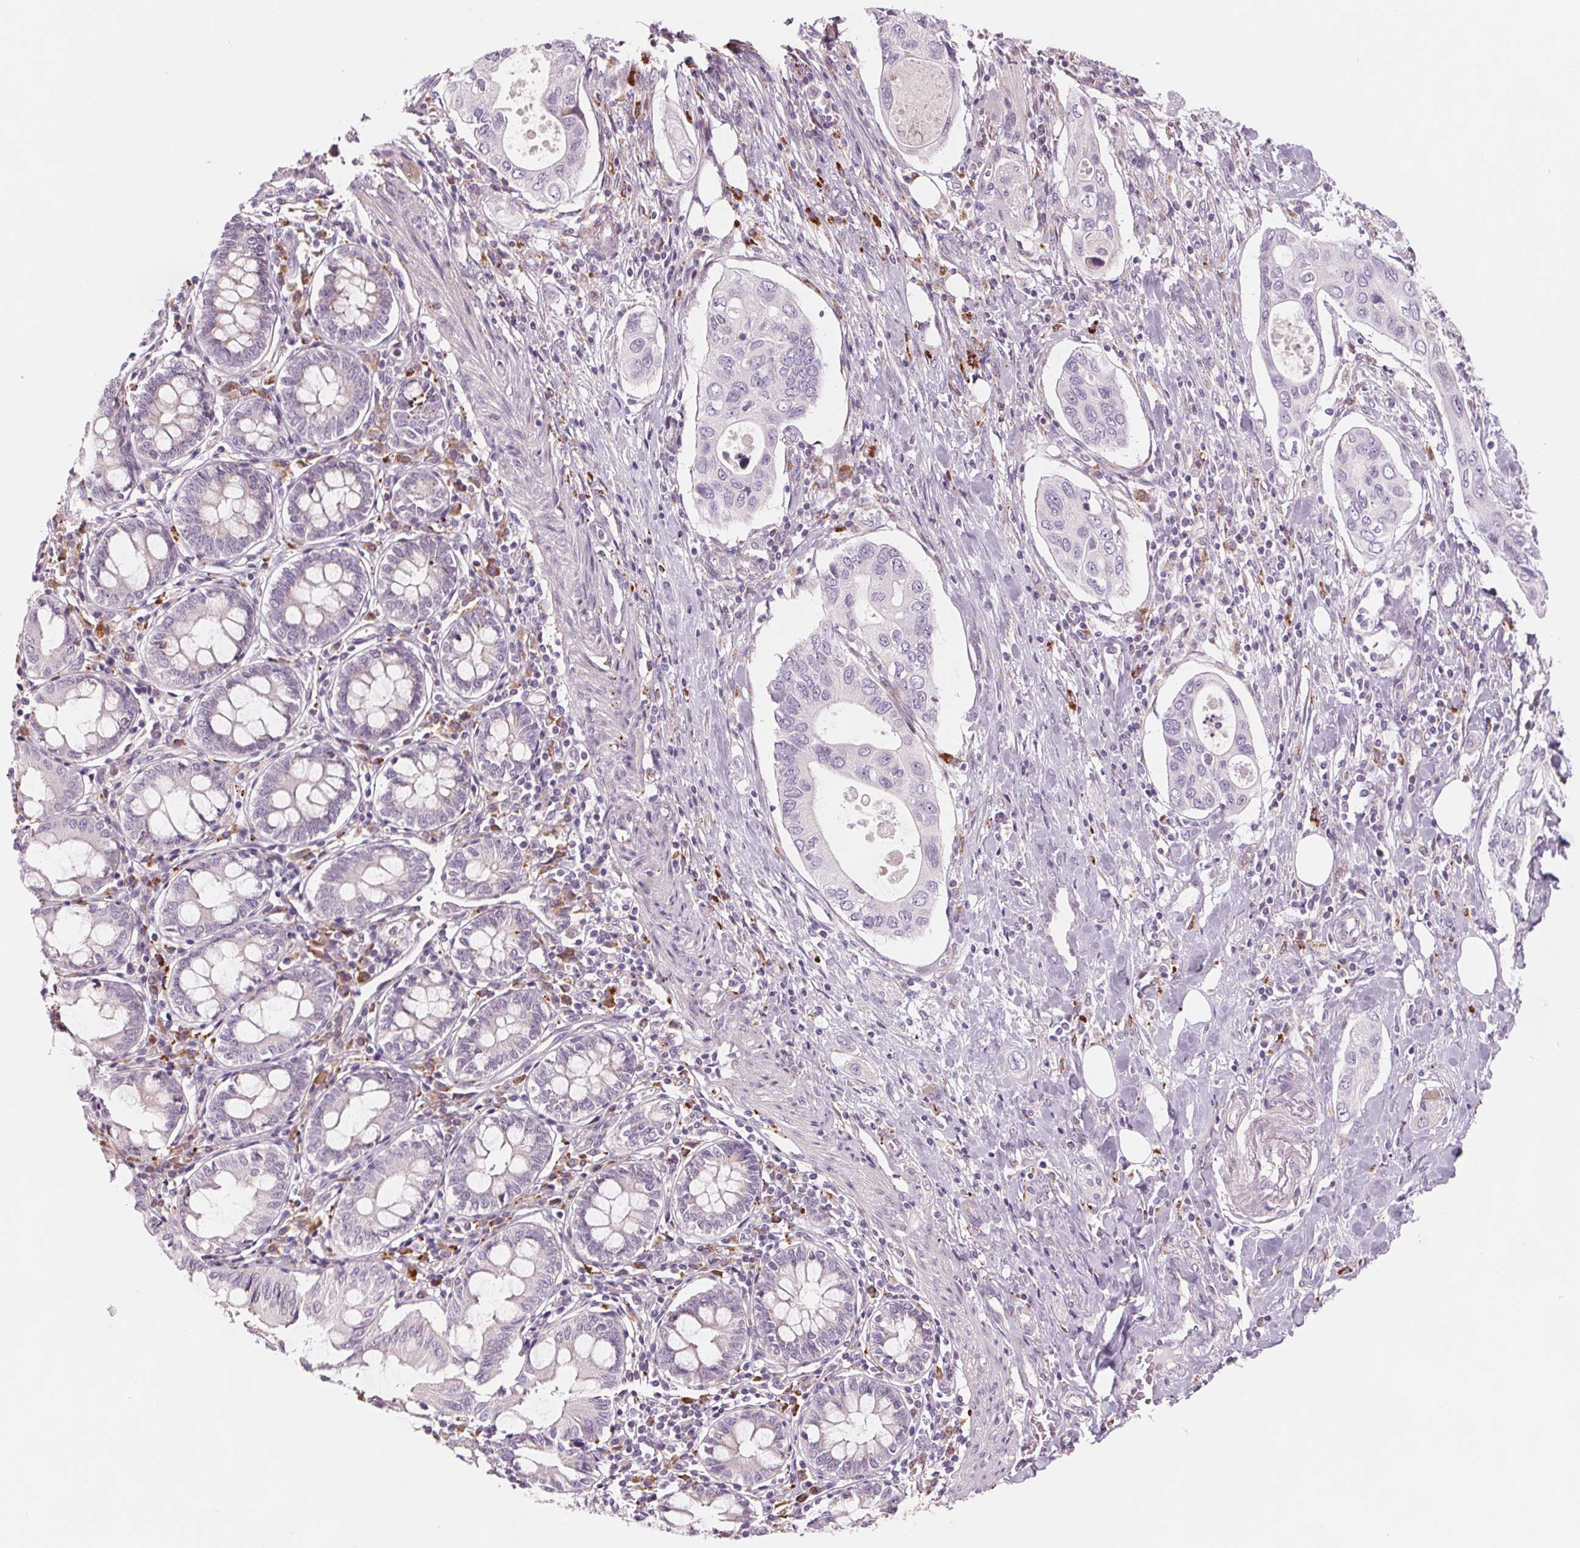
{"staining": {"intensity": "negative", "quantity": "none", "location": "none"}, "tissue": "pancreatic cancer", "cell_type": "Tumor cells", "image_type": "cancer", "snomed": [{"axis": "morphology", "description": "Adenocarcinoma, NOS"}, {"axis": "topography", "description": "Pancreas"}], "caption": "This is a image of immunohistochemistry staining of pancreatic cancer, which shows no expression in tumor cells.", "gene": "SAMD5", "patient": {"sex": "female", "age": 63}}